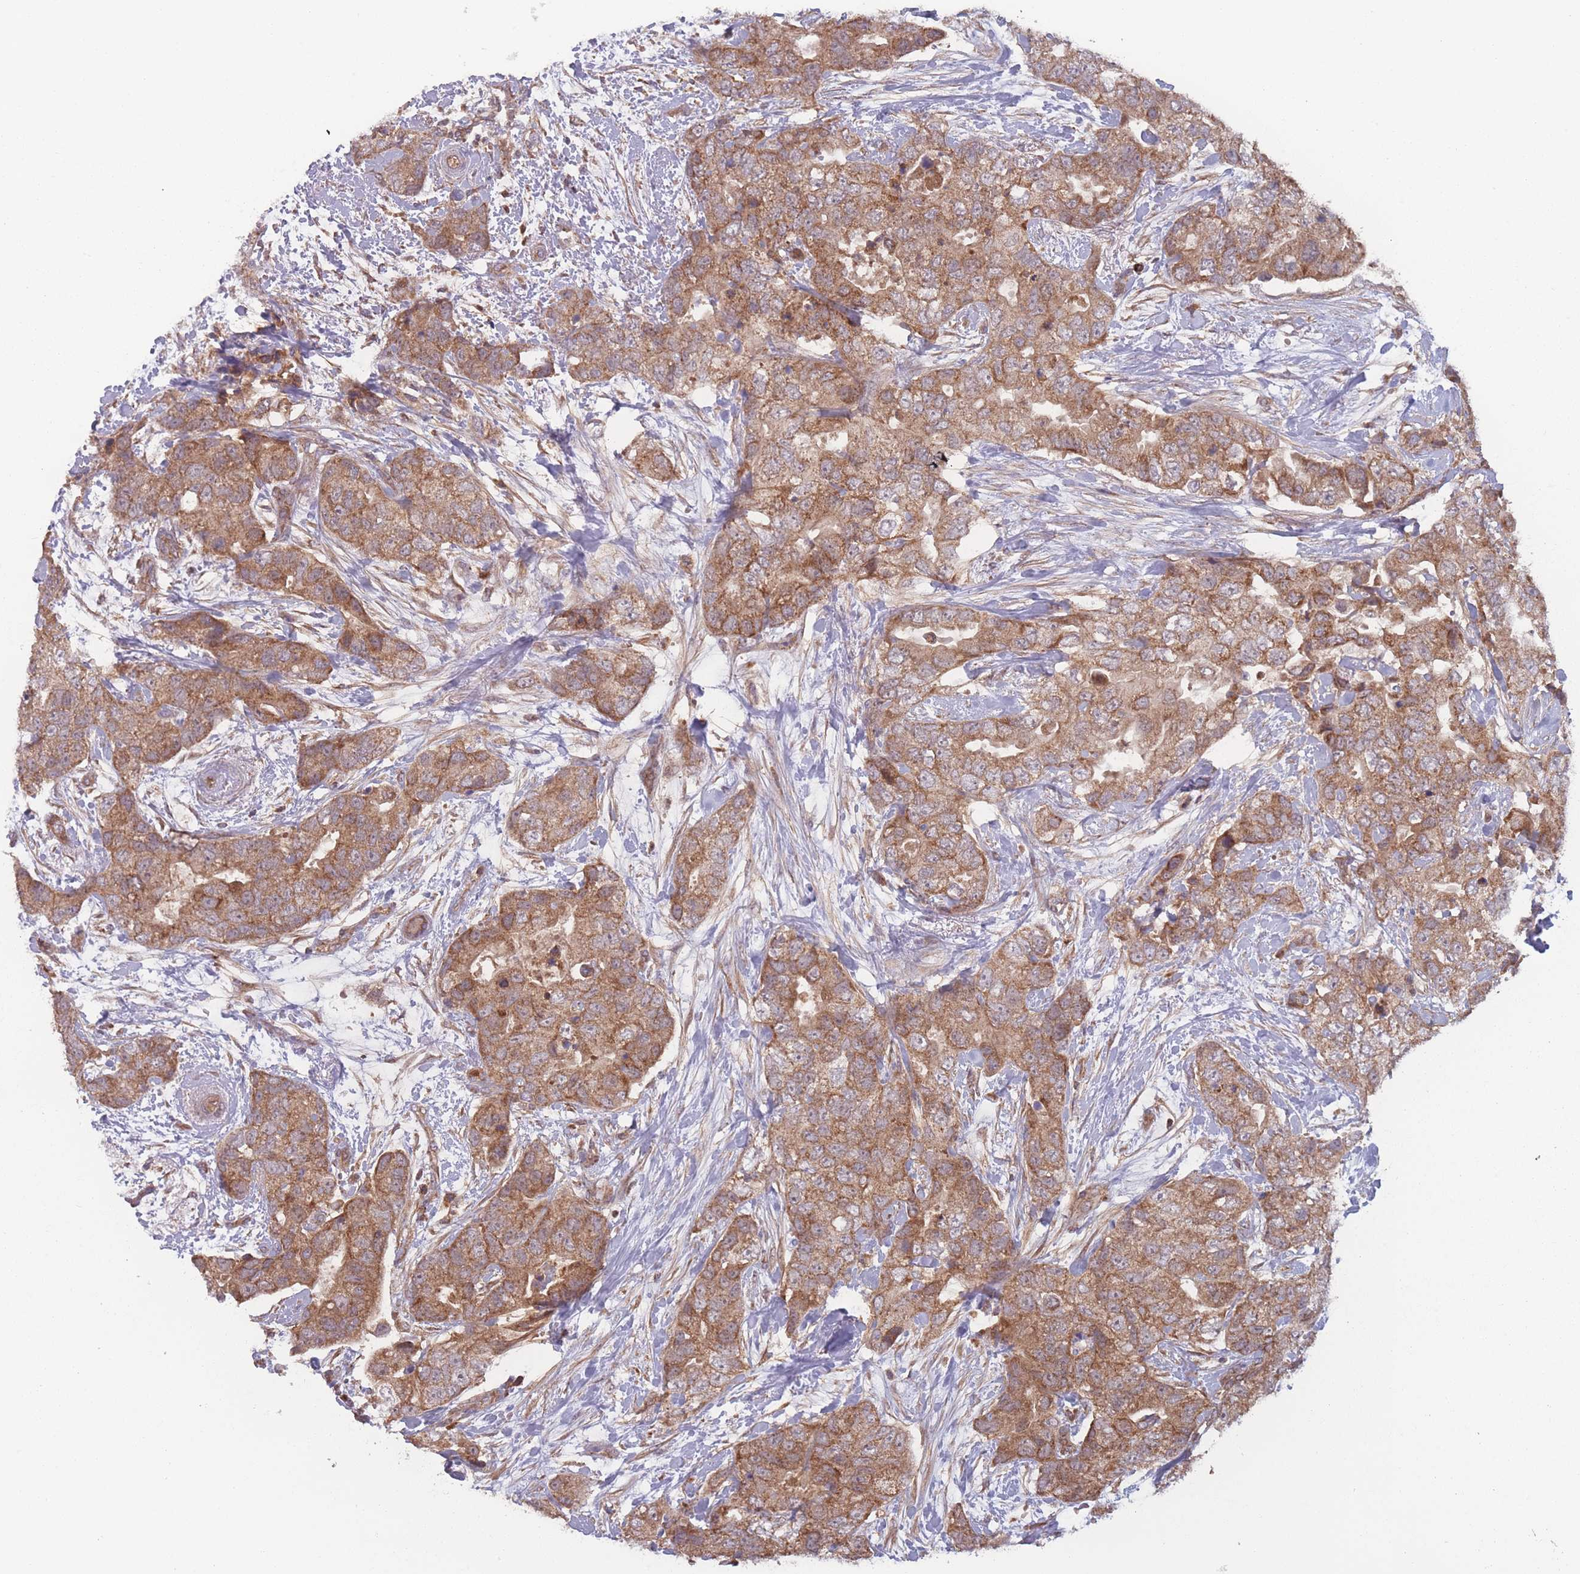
{"staining": {"intensity": "moderate", "quantity": ">75%", "location": "cytoplasmic/membranous"}, "tissue": "breast cancer", "cell_type": "Tumor cells", "image_type": "cancer", "snomed": [{"axis": "morphology", "description": "Duct carcinoma"}, {"axis": "topography", "description": "Breast"}], "caption": "Immunohistochemistry image of neoplastic tissue: human breast cancer stained using immunohistochemistry displays medium levels of moderate protein expression localized specifically in the cytoplasmic/membranous of tumor cells, appearing as a cytoplasmic/membranous brown color.", "gene": "ATP5MG", "patient": {"sex": "female", "age": 62}}